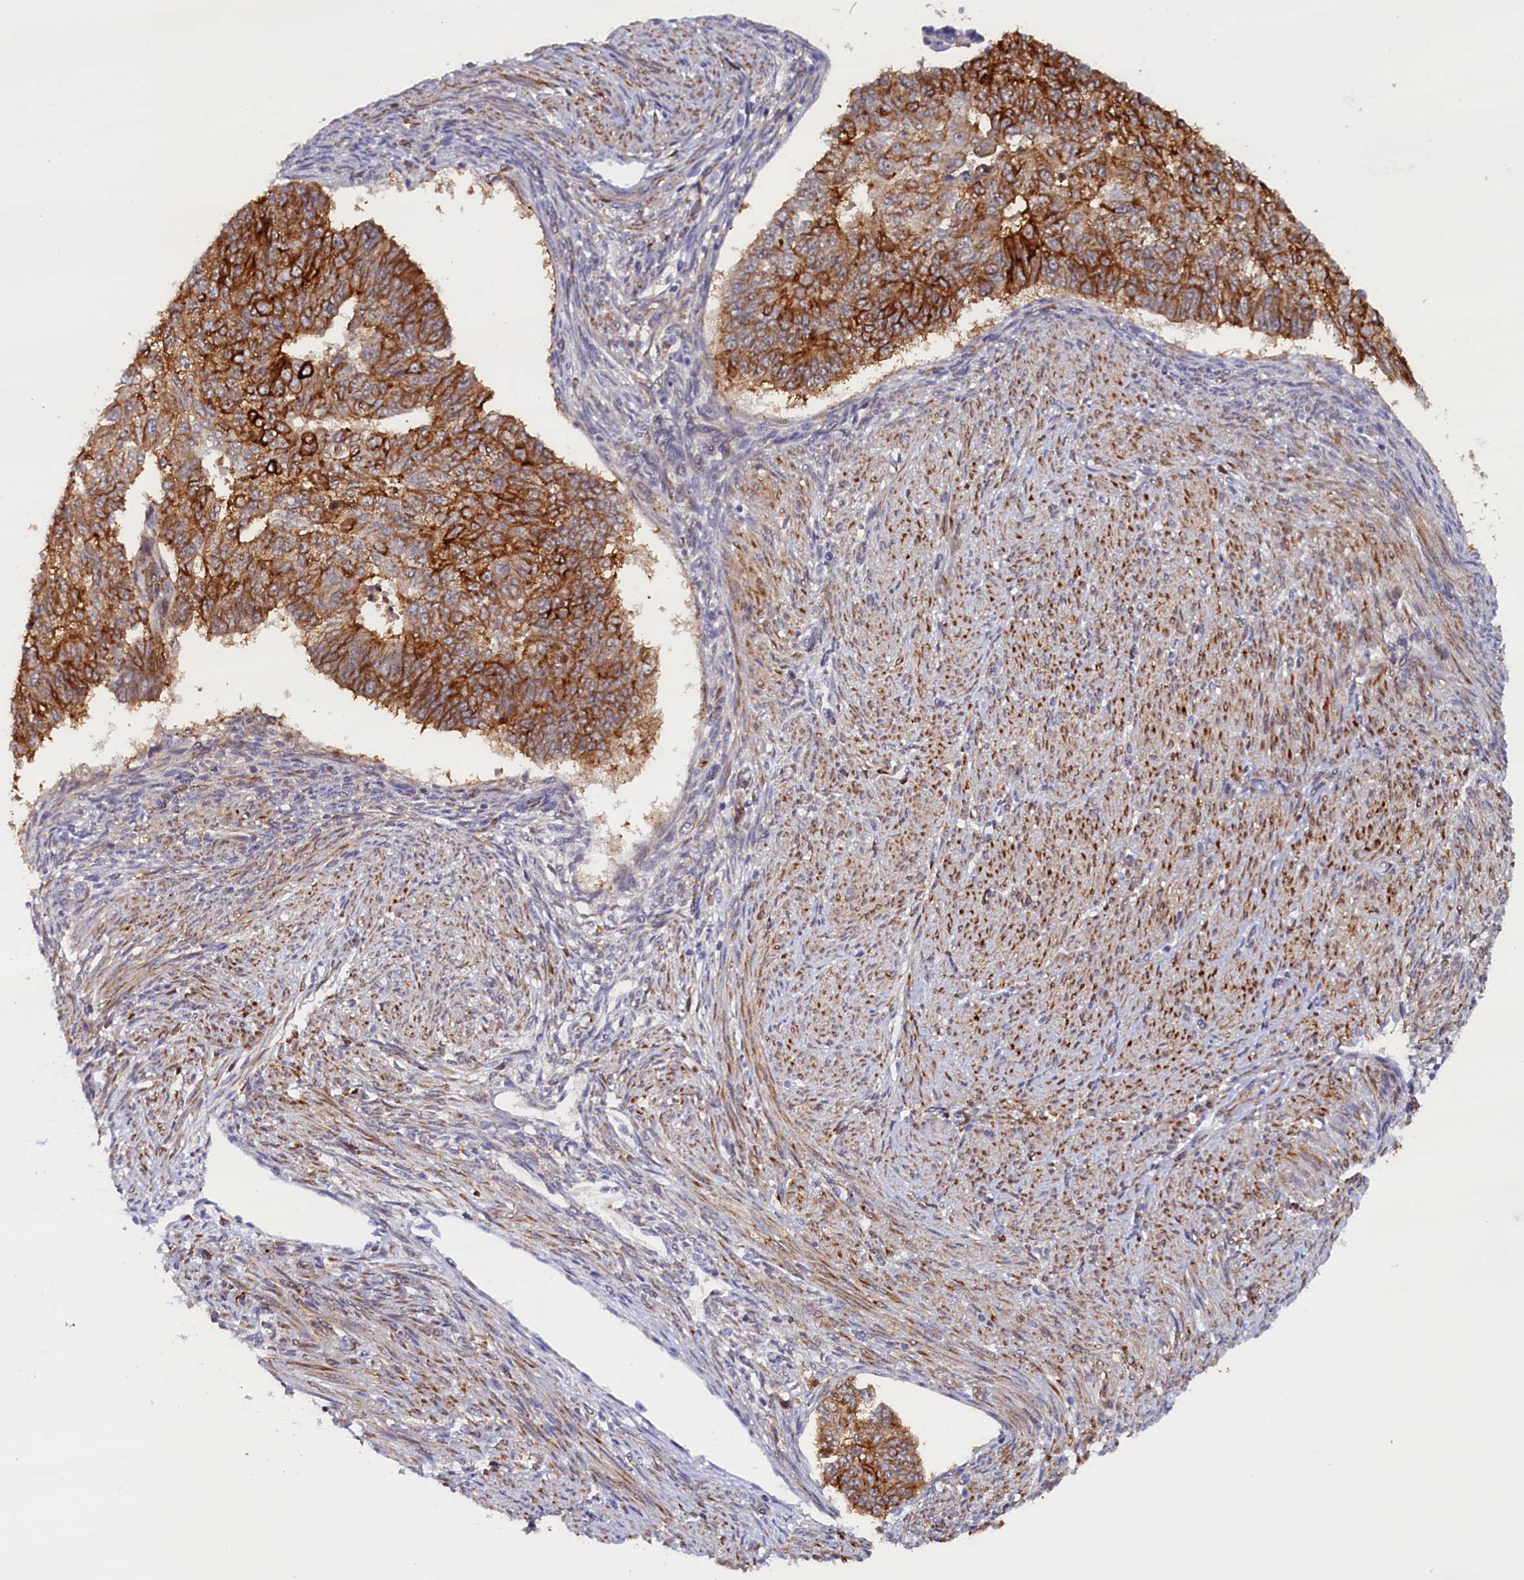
{"staining": {"intensity": "strong", "quantity": "25%-75%", "location": "cytoplasmic/membranous"}, "tissue": "endometrial cancer", "cell_type": "Tumor cells", "image_type": "cancer", "snomed": [{"axis": "morphology", "description": "Adenocarcinoma, NOS"}, {"axis": "topography", "description": "Endometrium"}], "caption": "IHC (DAB (3,3'-diaminobenzidine)) staining of adenocarcinoma (endometrial) displays strong cytoplasmic/membranous protein positivity in about 25%-75% of tumor cells.", "gene": "PACSIN3", "patient": {"sex": "female", "age": 32}}